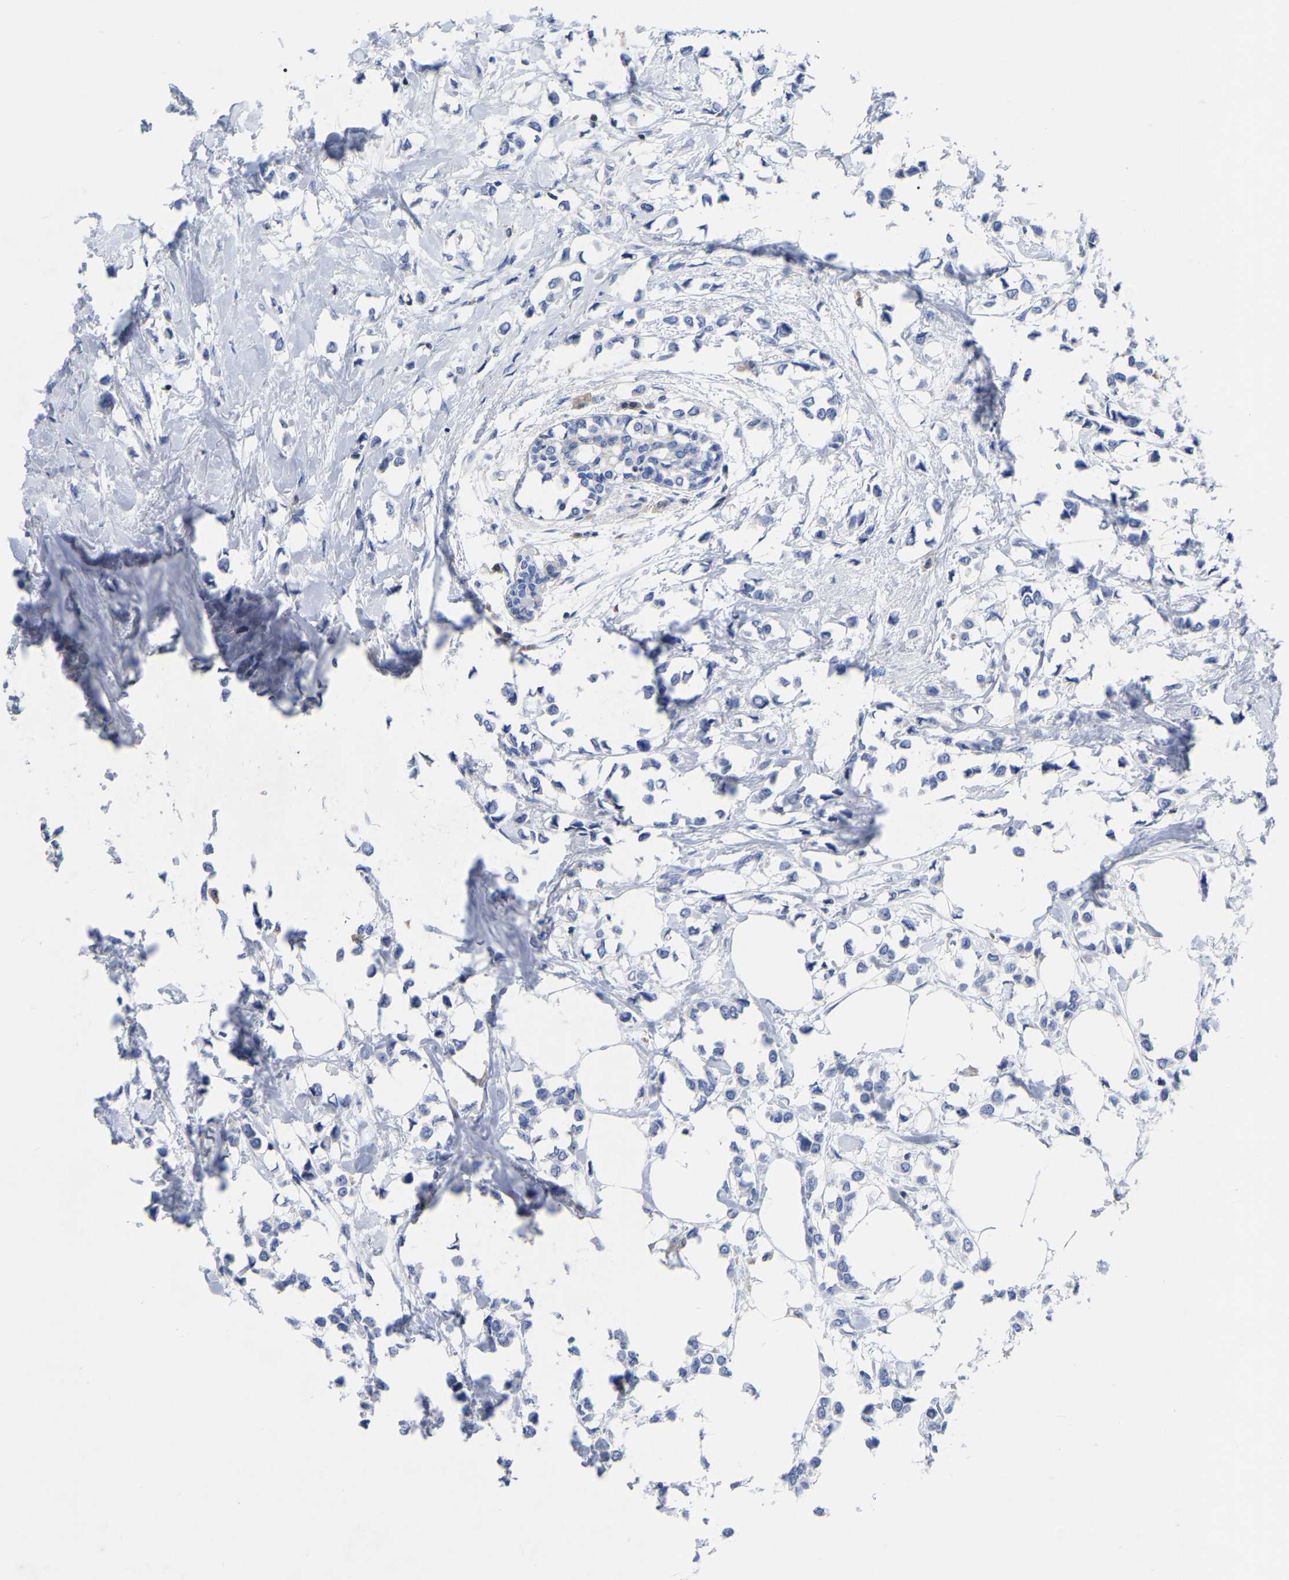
{"staining": {"intensity": "negative", "quantity": "none", "location": "none"}, "tissue": "breast cancer", "cell_type": "Tumor cells", "image_type": "cancer", "snomed": [{"axis": "morphology", "description": "Lobular carcinoma"}, {"axis": "topography", "description": "Breast"}], "caption": "Tumor cells are negative for protein expression in human breast cancer.", "gene": "PTPN7", "patient": {"sex": "female", "age": 51}}